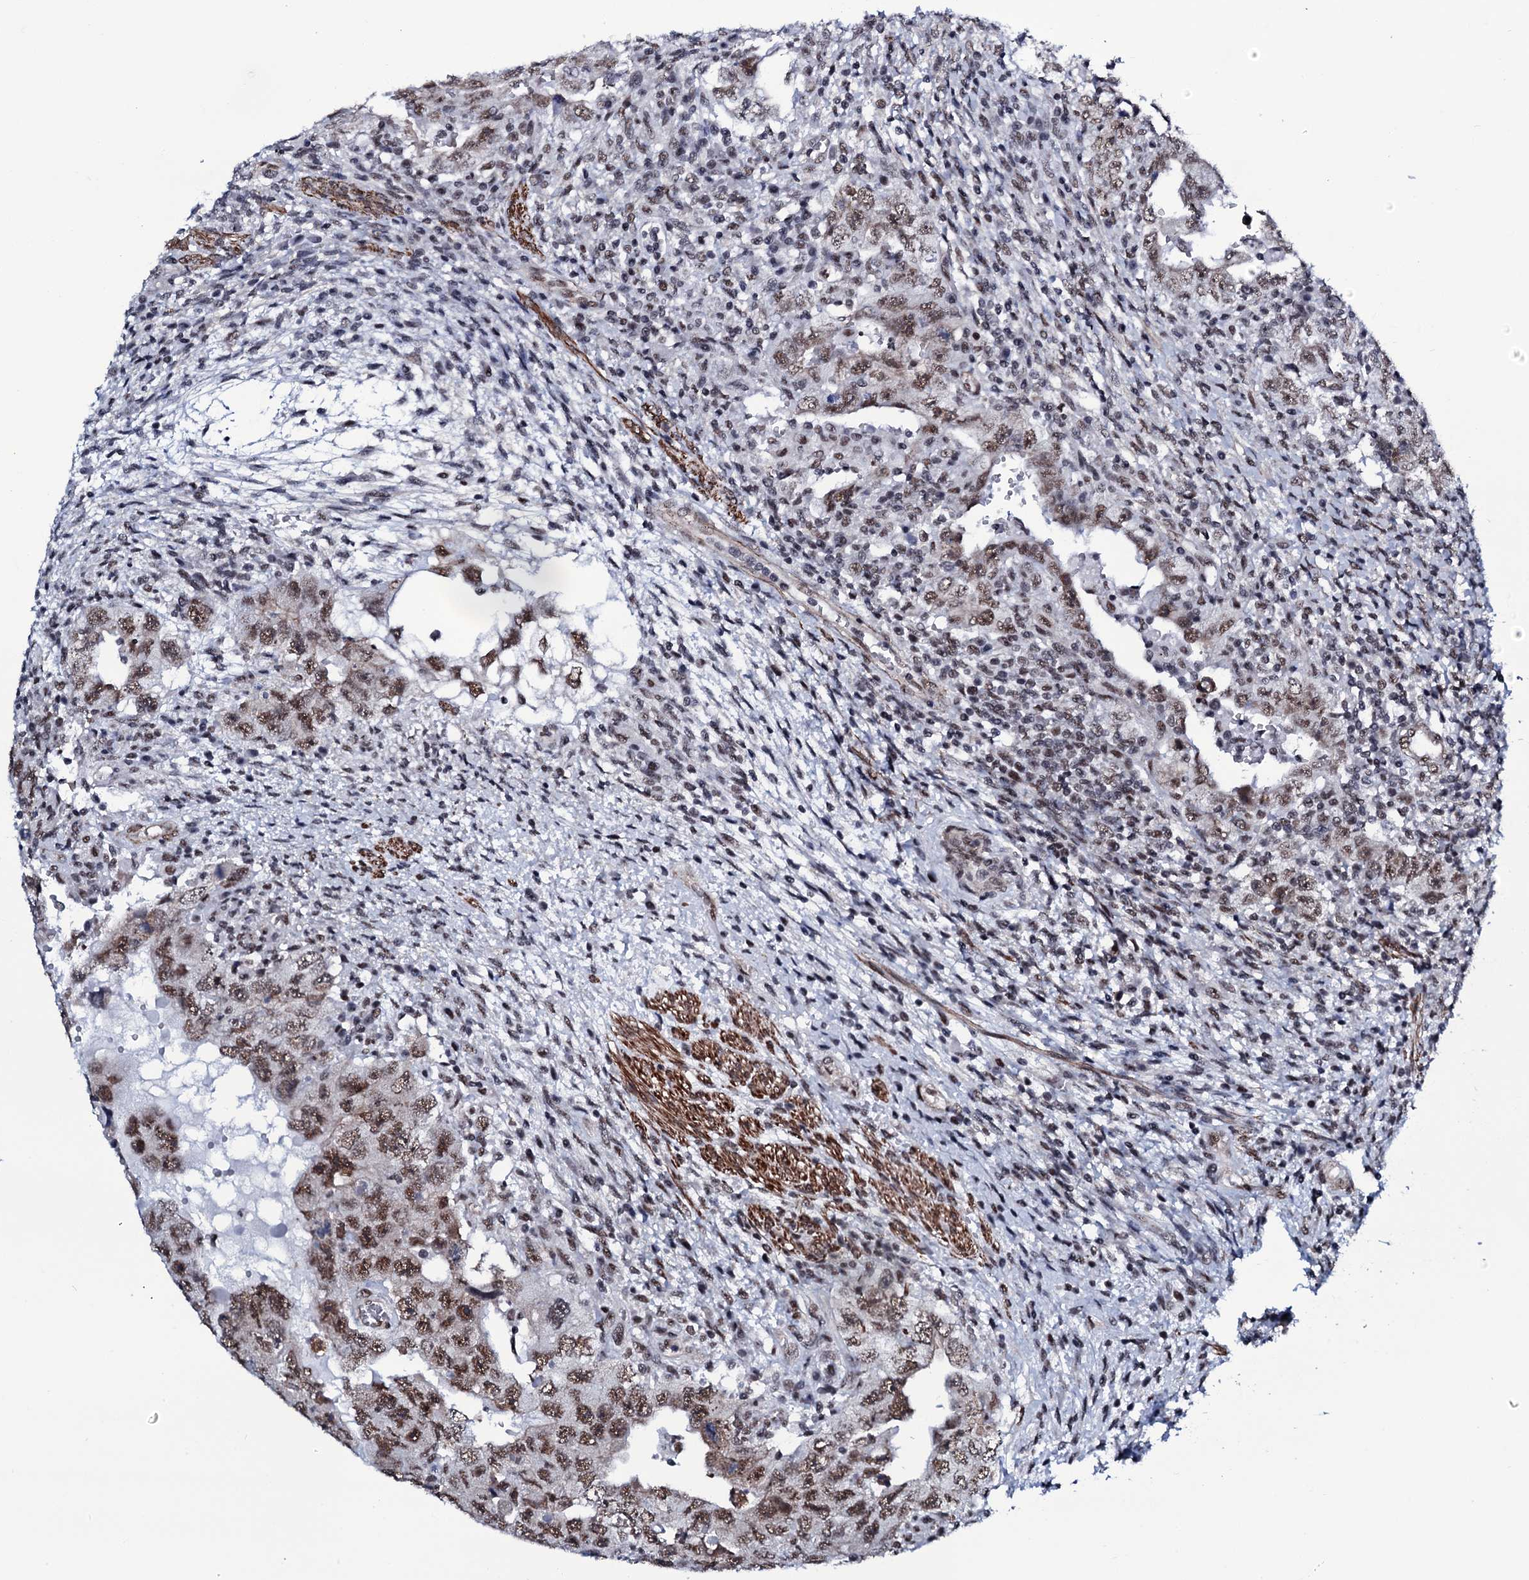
{"staining": {"intensity": "moderate", "quantity": ">75%", "location": "nuclear"}, "tissue": "testis cancer", "cell_type": "Tumor cells", "image_type": "cancer", "snomed": [{"axis": "morphology", "description": "Carcinoma, Embryonal, NOS"}, {"axis": "topography", "description": "Testis"}], "caption": "Immunohistochemical staining of human embryonal carcinoma (testis) exhibits moderate nuclear protein positivity in approximately >75% of tumor cells. (Stains: DAB (3,3'-diaminobenzidine) in brown, nuclei in blue, Microscopy: brightfield microscopy at high magnification).", "gene": "CWC15", "patient": {"sex": "male", "age": 26}}